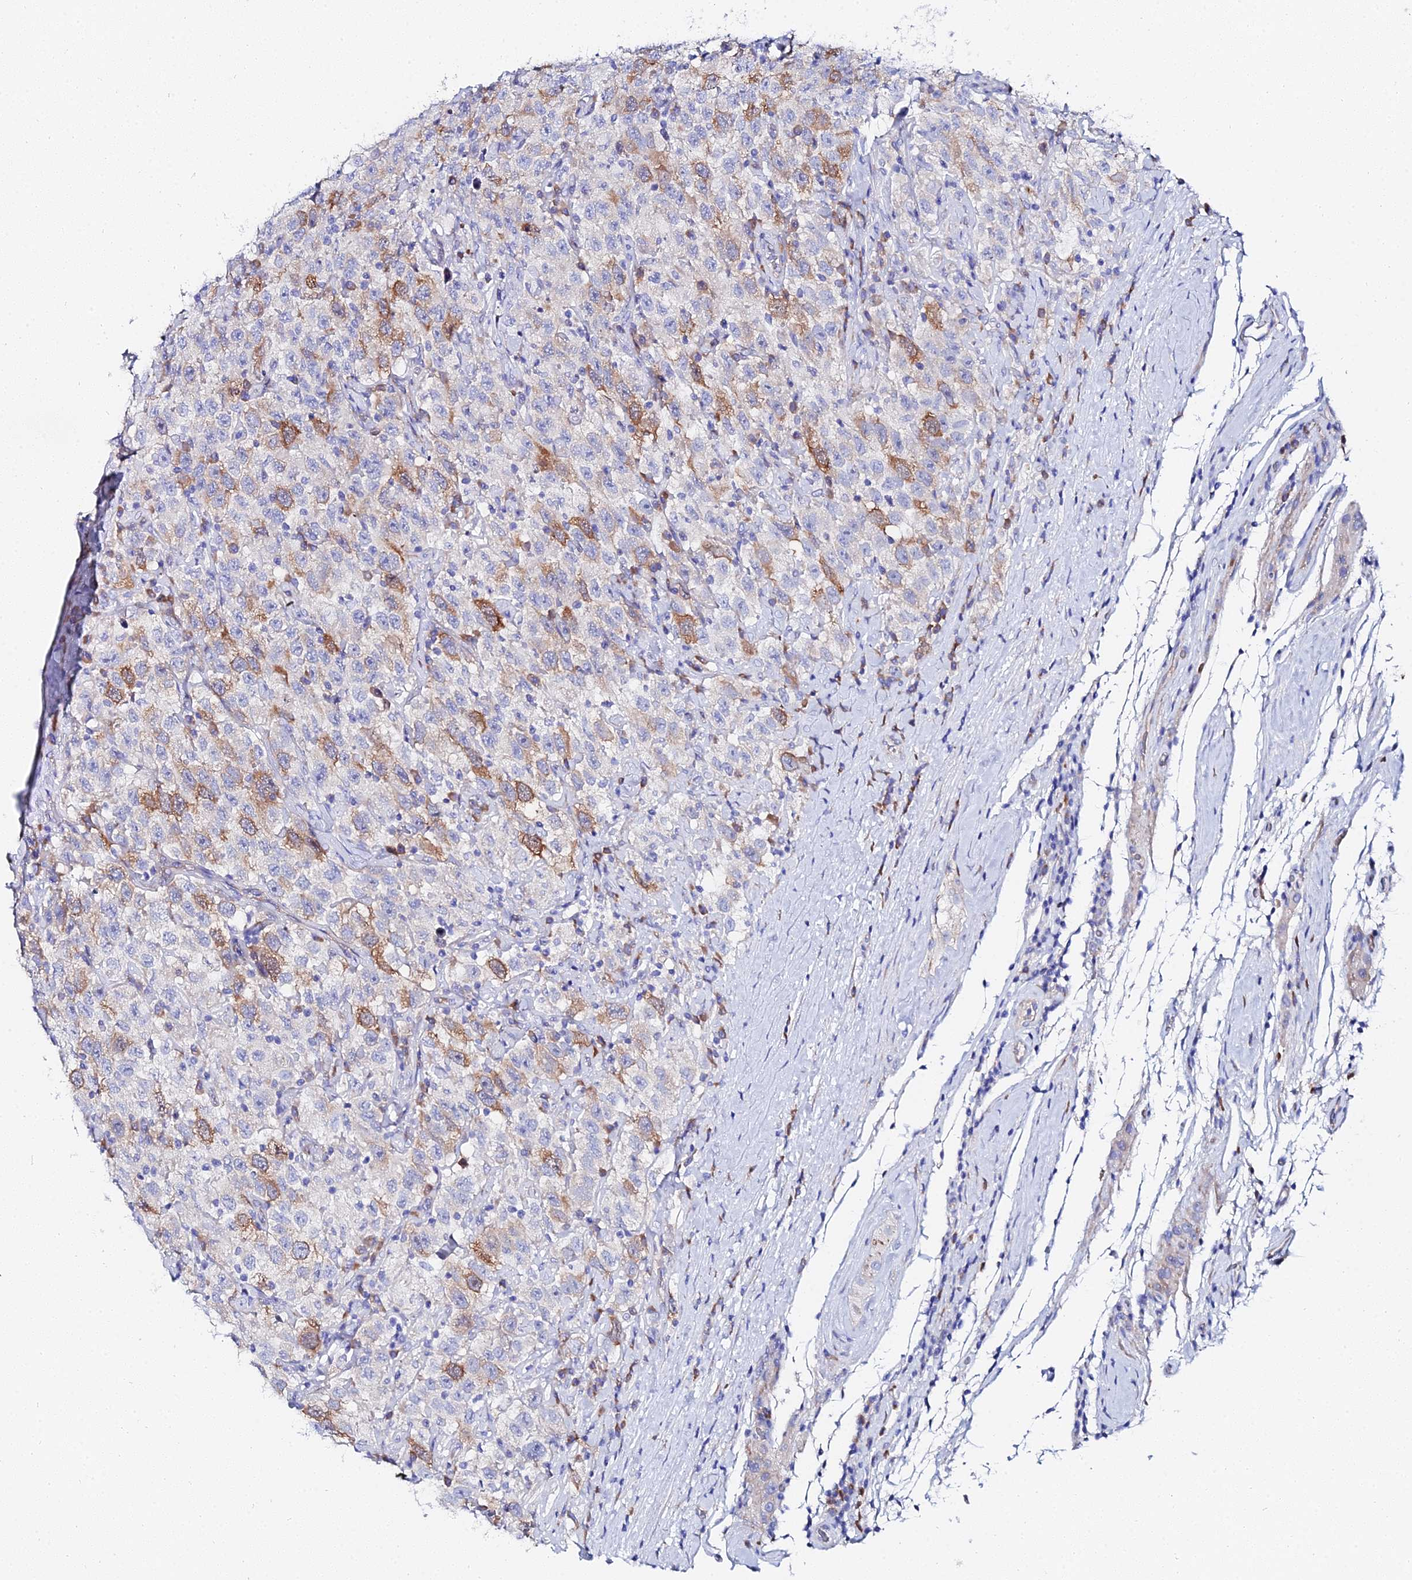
{"staining": {"intensity": "moderate", "quantity": "<25%", "location": "cytoplasmic/membranous"}, "tissue": "testis cancer", "cell_type": "Tumor cells", "image_type": "cancer", "snomed": [{"axis": "morphology", "description": "Seminoma, NOS"}, {"axis": "topography", "description": "Testis"}], "caption": "A low amount of moderate cytoplasmic/membranous positivity is appreciated in approximately <25% of tumor cells in seminoma (testis) tissue.", "gene": "PTTG1", "patient": {"sex": "male", "age": 41}}